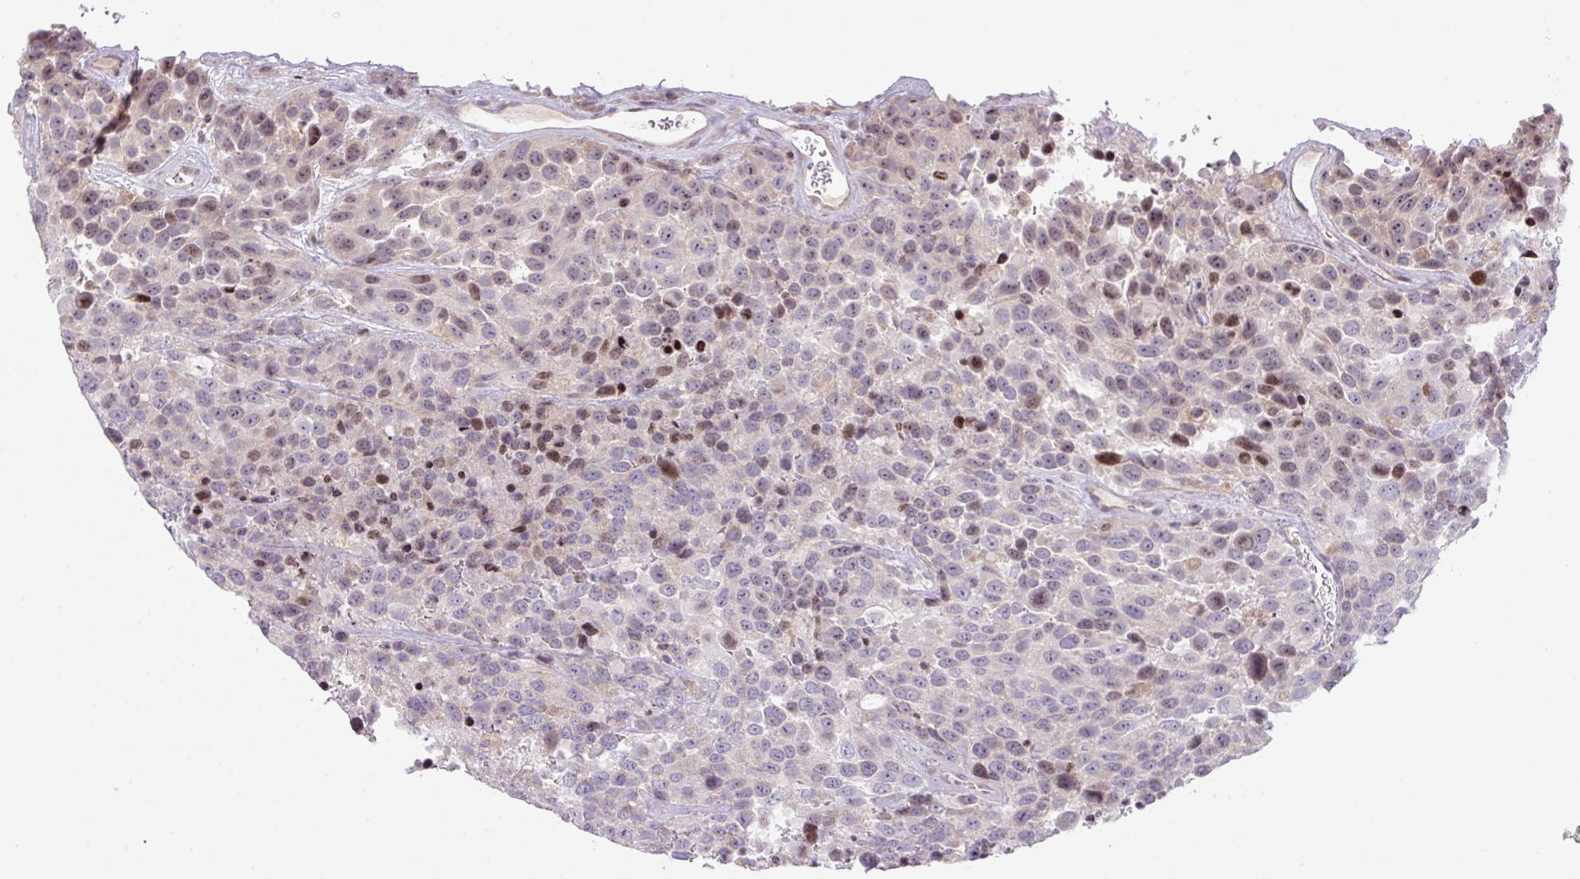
{"staining": {"intensity": "moderate", "quantity": "<25%", "location": "nuclear"}, "tissue": "urothelial cancer", "cell_type": "Tumor cells", "image_type": "cancer", "snomed": [{"axis": "morphology", "description": "Urothelial carcinoma, High grade"}, {"axis": "topography", "description": "Urinary bladder"}], "caption": "Immunohistochemical staining of urothelial carcinoma (high-grade) exhibits low levels of moderate nuclear protein positivity in about <25% of tumor cells.", "gene": "ZNF394", "patient": {"sex": "female", "age": 70}}